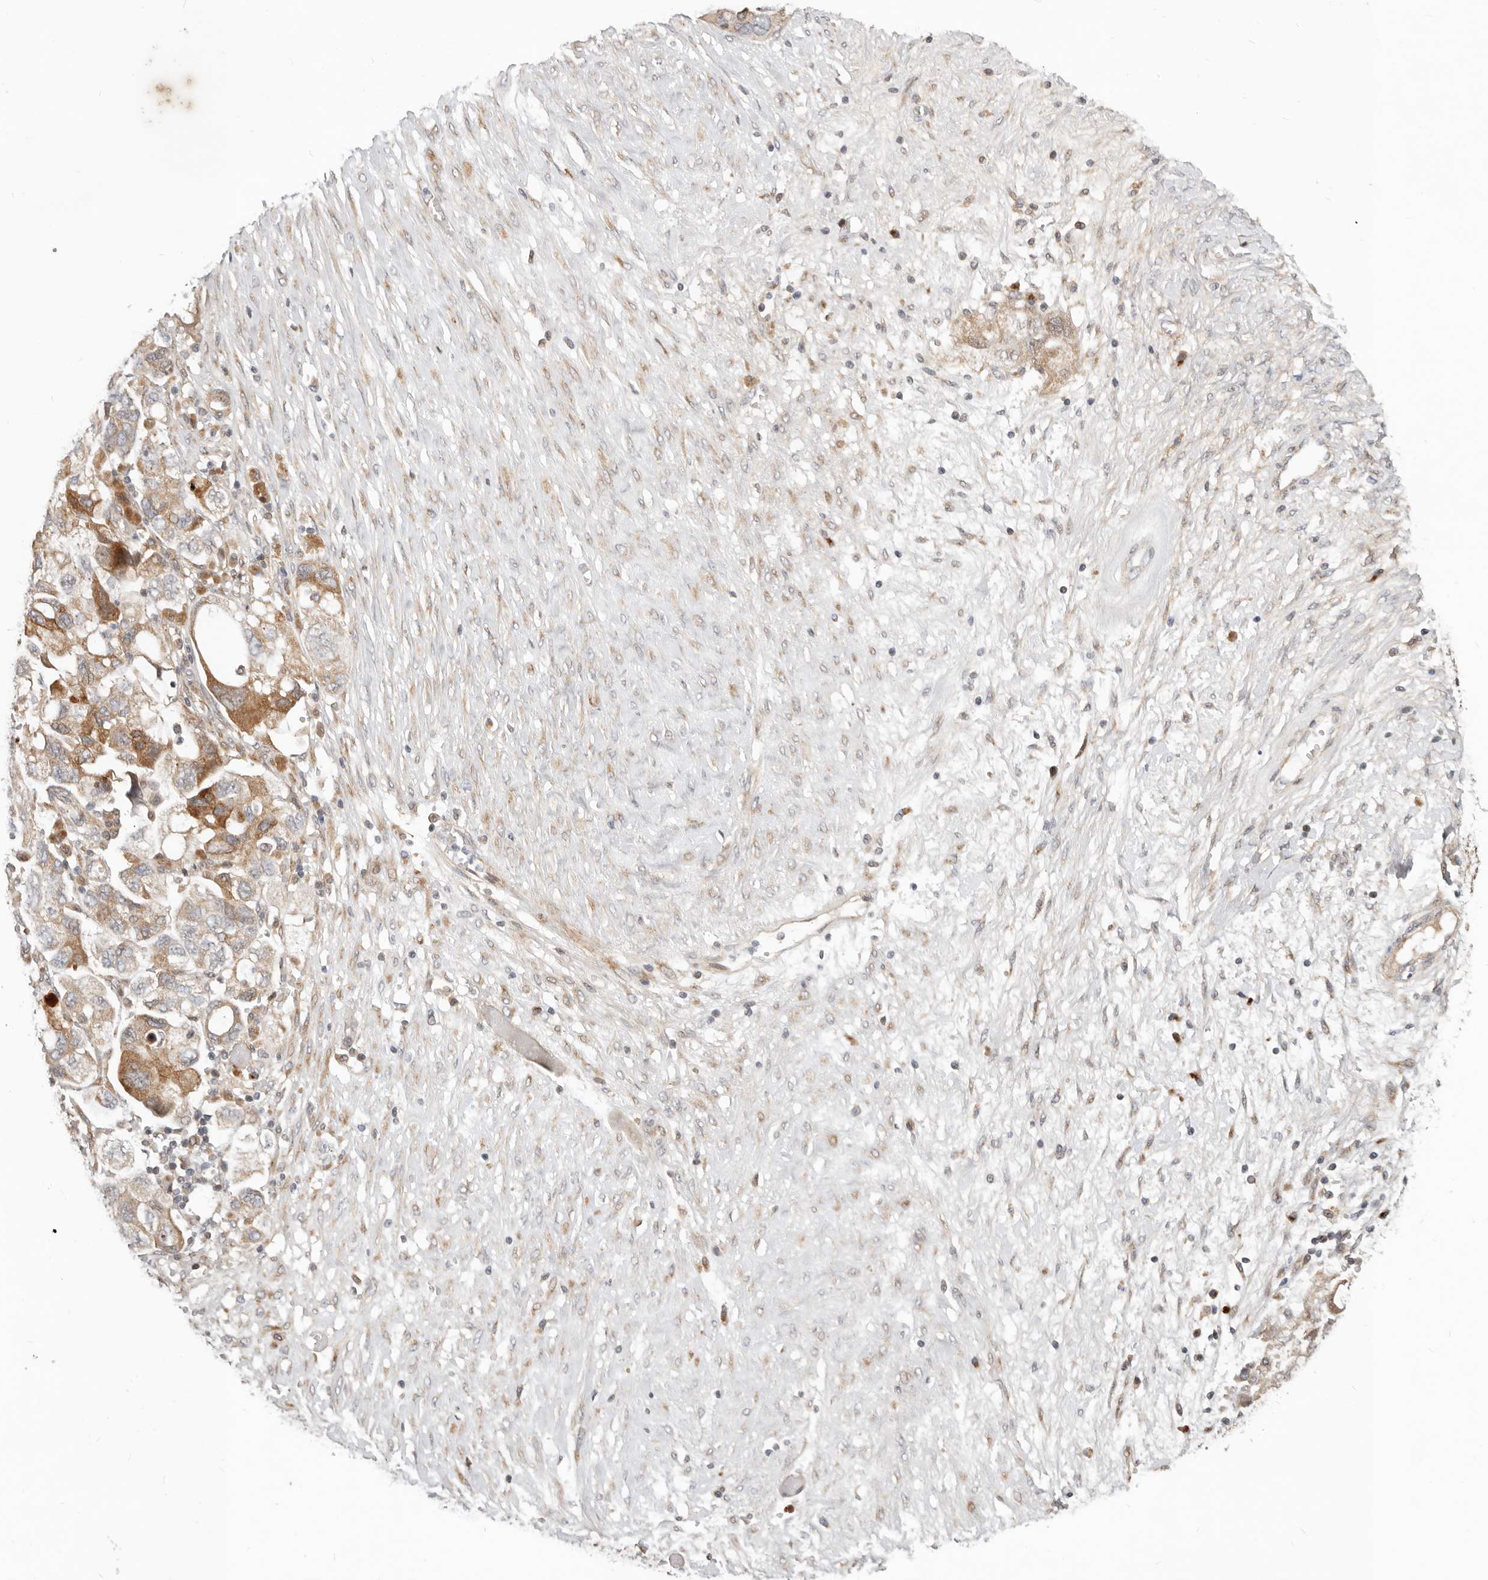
{"staining": {"intensity": "moderate", "quantity": ">75%", "location": "cytoplasmic/membranous"}, "tissue": "ovarian cancer", "cell_type": "Tumor cells", "image_type": "cancer", "snomed": [{"axis": "morphology", "description": "Carcinoma, NOS"}, {"axis": "morphology", "description": "Cystadenocarcinoma, serous, NOS"}, {"axis": "topography", "description": "Ovary"}], "caption": "IHC image of carcinoma (ovarian) stained for a protein (brown), which exhibits medium levels of moderate cytoplasmic/membranous staining in about >75% of tumor cells.", "gene": "NPY4R", "patient": {"sex": "female", "age": 69}}